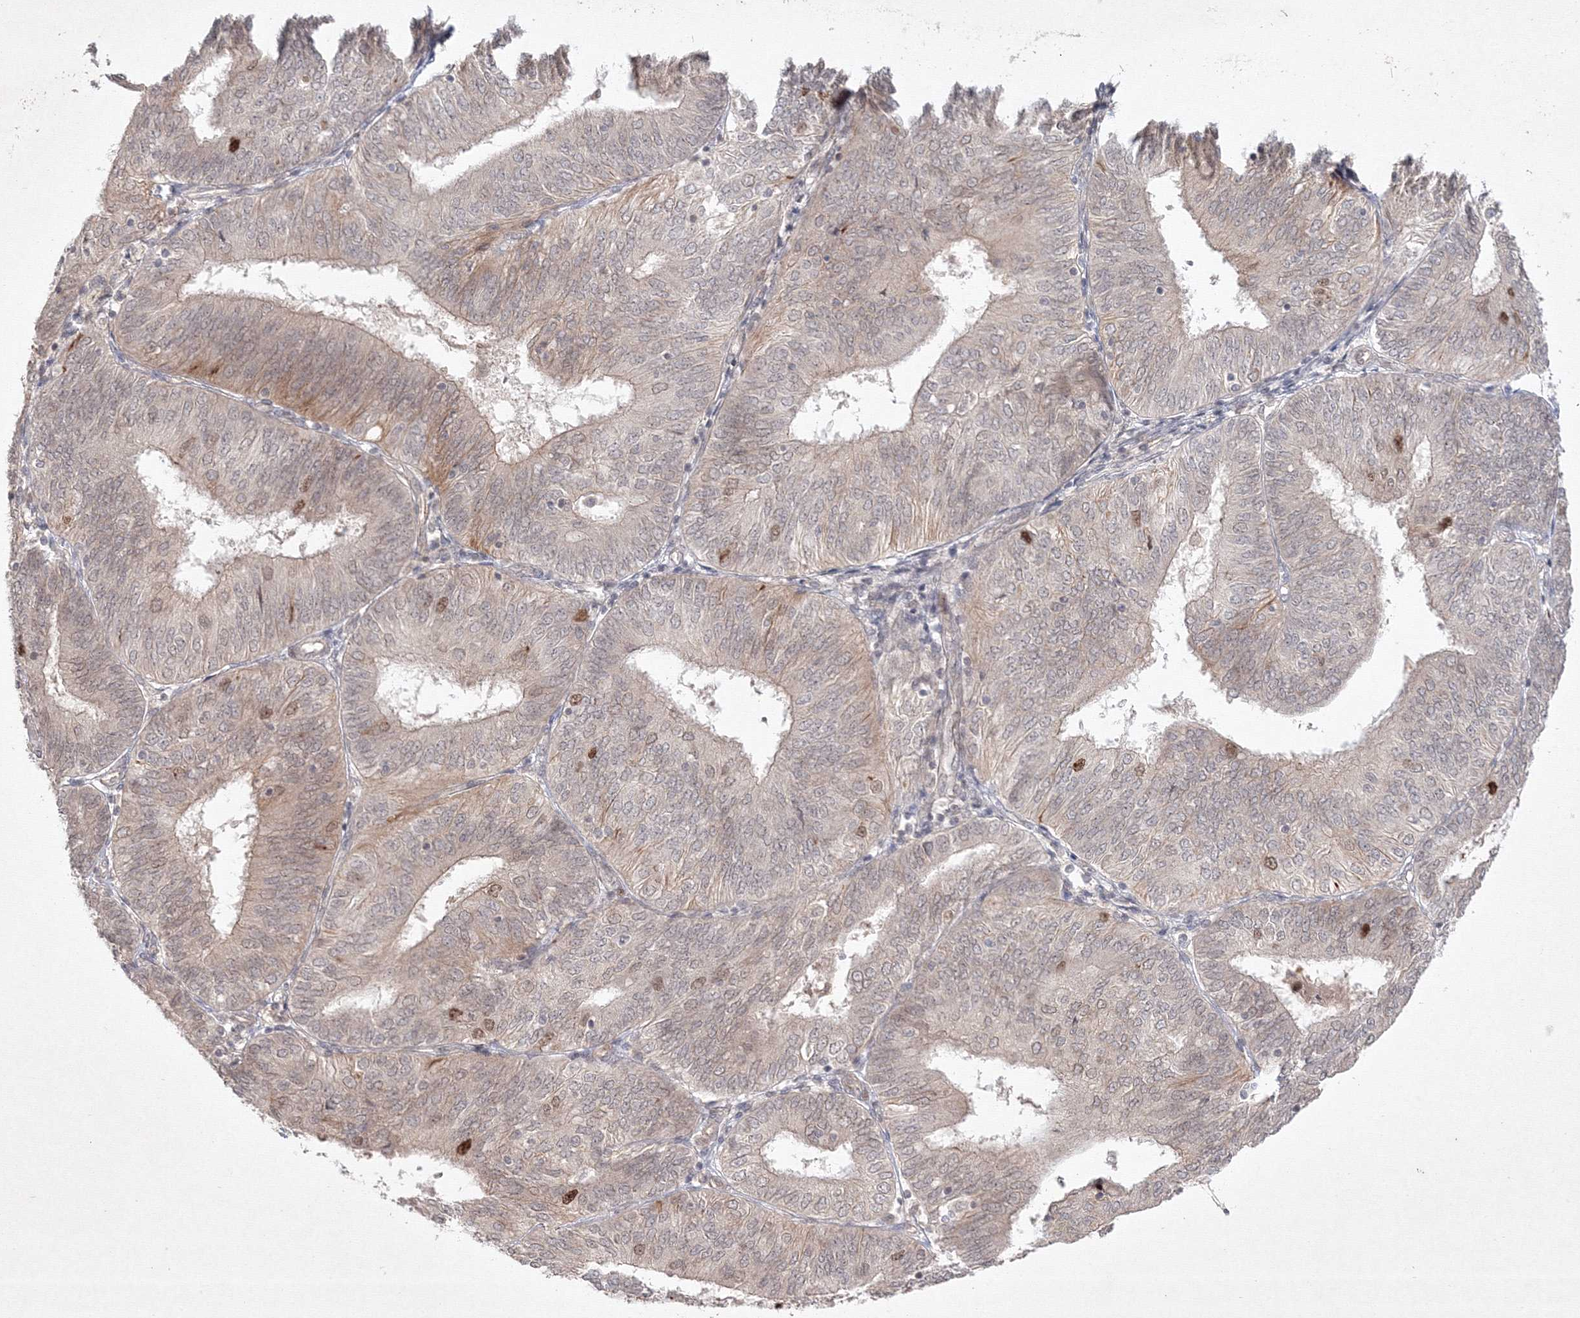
{"staining": {"intensity": "moderate", "quantity": "<25%", "location": "nuclear"}, "tissue": "endometrial cancer", "cell_type": "Tumor cells", "image_type": "cancer", "snomed": [{"axis": "morphology", "description": "Adenocarcinoma, NOS"}, {"axis": "topography", "description": "Endometrium"}], "caption": "Immunohistochemical staining of adenocarcinoma (endometrial) demonstrates low levels of moderate nuclear expression in about <25% of tumor cells.", "gene": "KIF20A", "patient": {"sex": "female", "age": 58}}